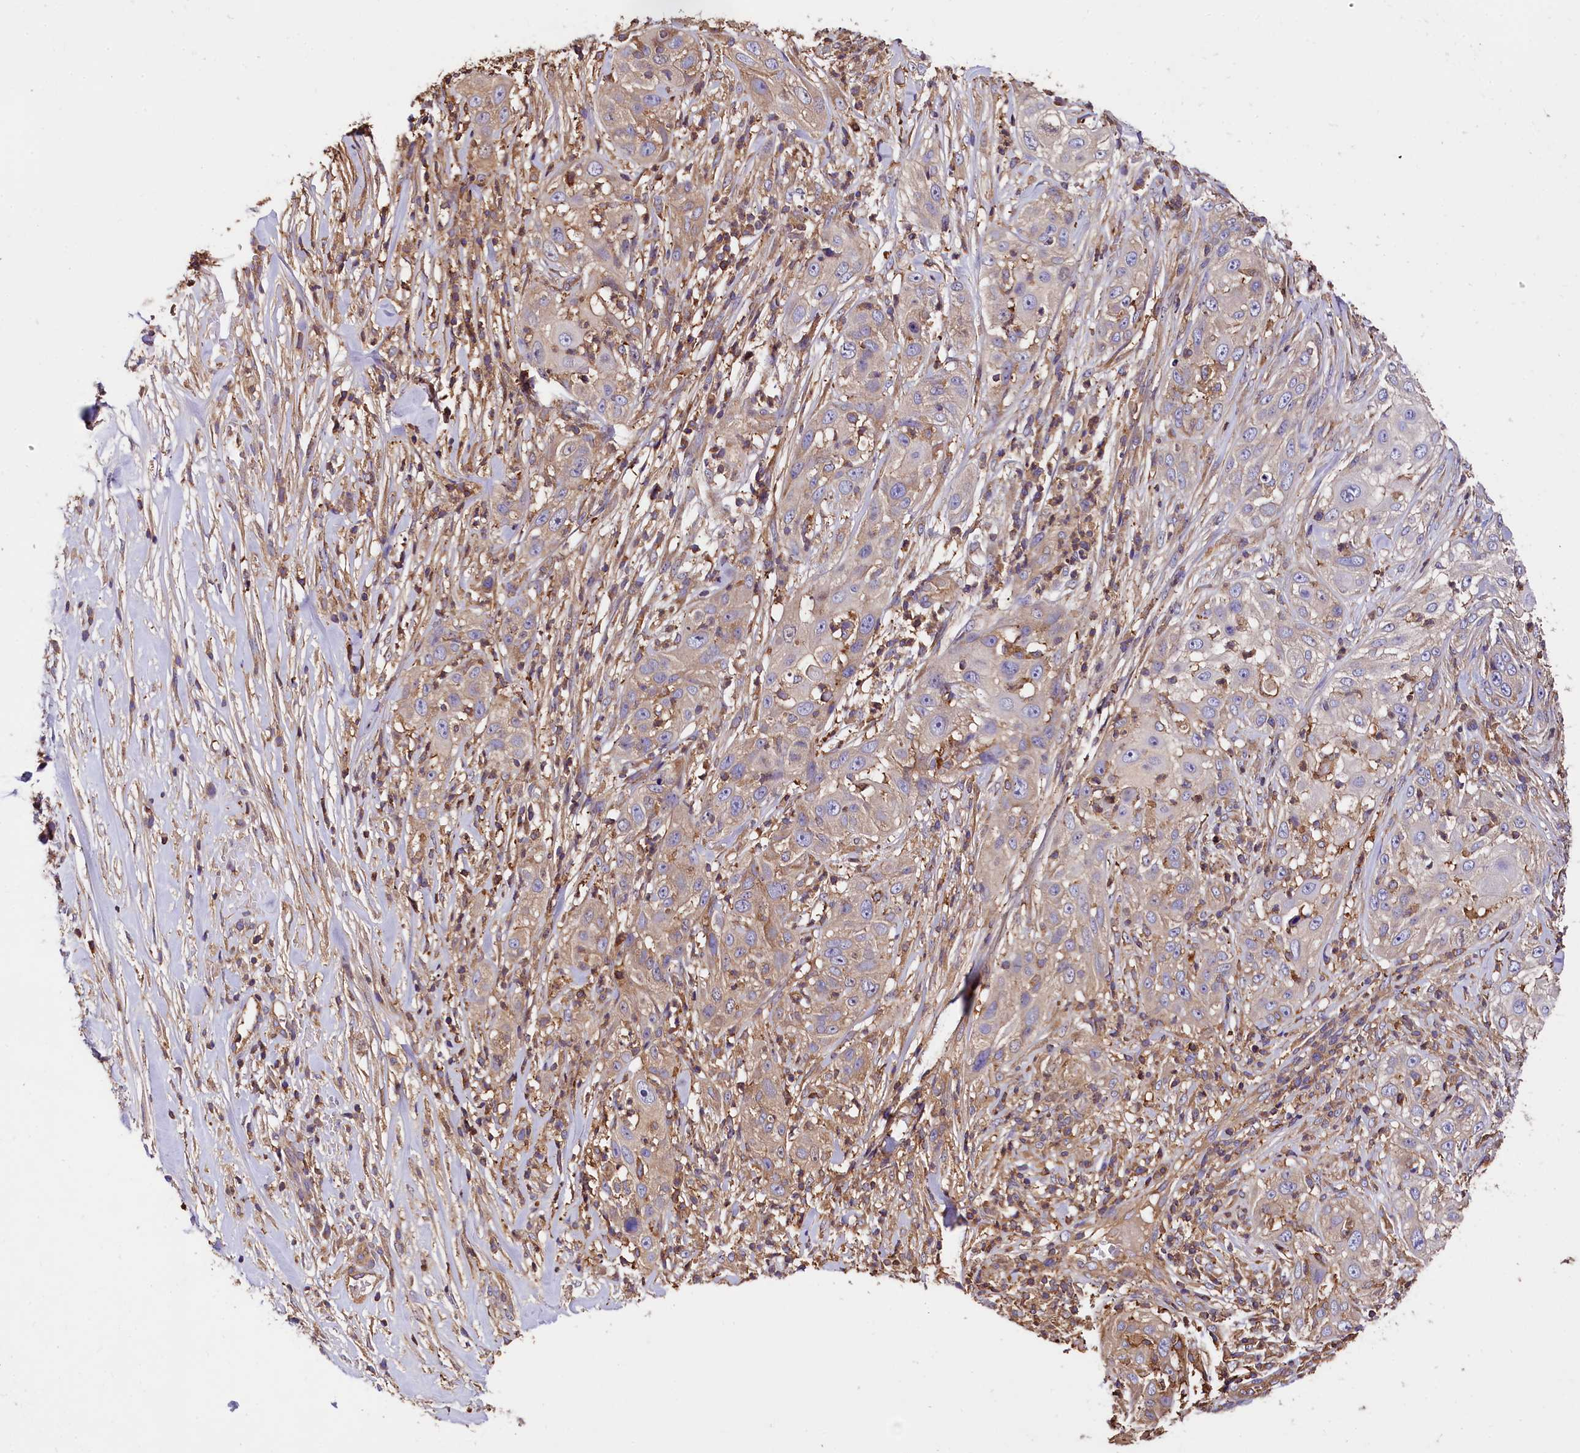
{"staining": {"intensity": "weak", "quantity": "25%-75%", "location": "cytoplasmic/membranous"}, "tissue": "skin cancer", "cell_type": "Tumor cells", "image_type": "cancer", "snomed": [{"axis": "morphology", "description": "Squamous cell carcinoma, NOS"}, {"axis": "topography", "description": "Skin"}], "caption": "Tumor cells display low levels of weak cytoplasmic/membranous expression in approximately 25%-75% of cells in human squamous cell carcinoma (skin).", "gene": "RARS2", "patient": {"sex": "female", "age": 44}}